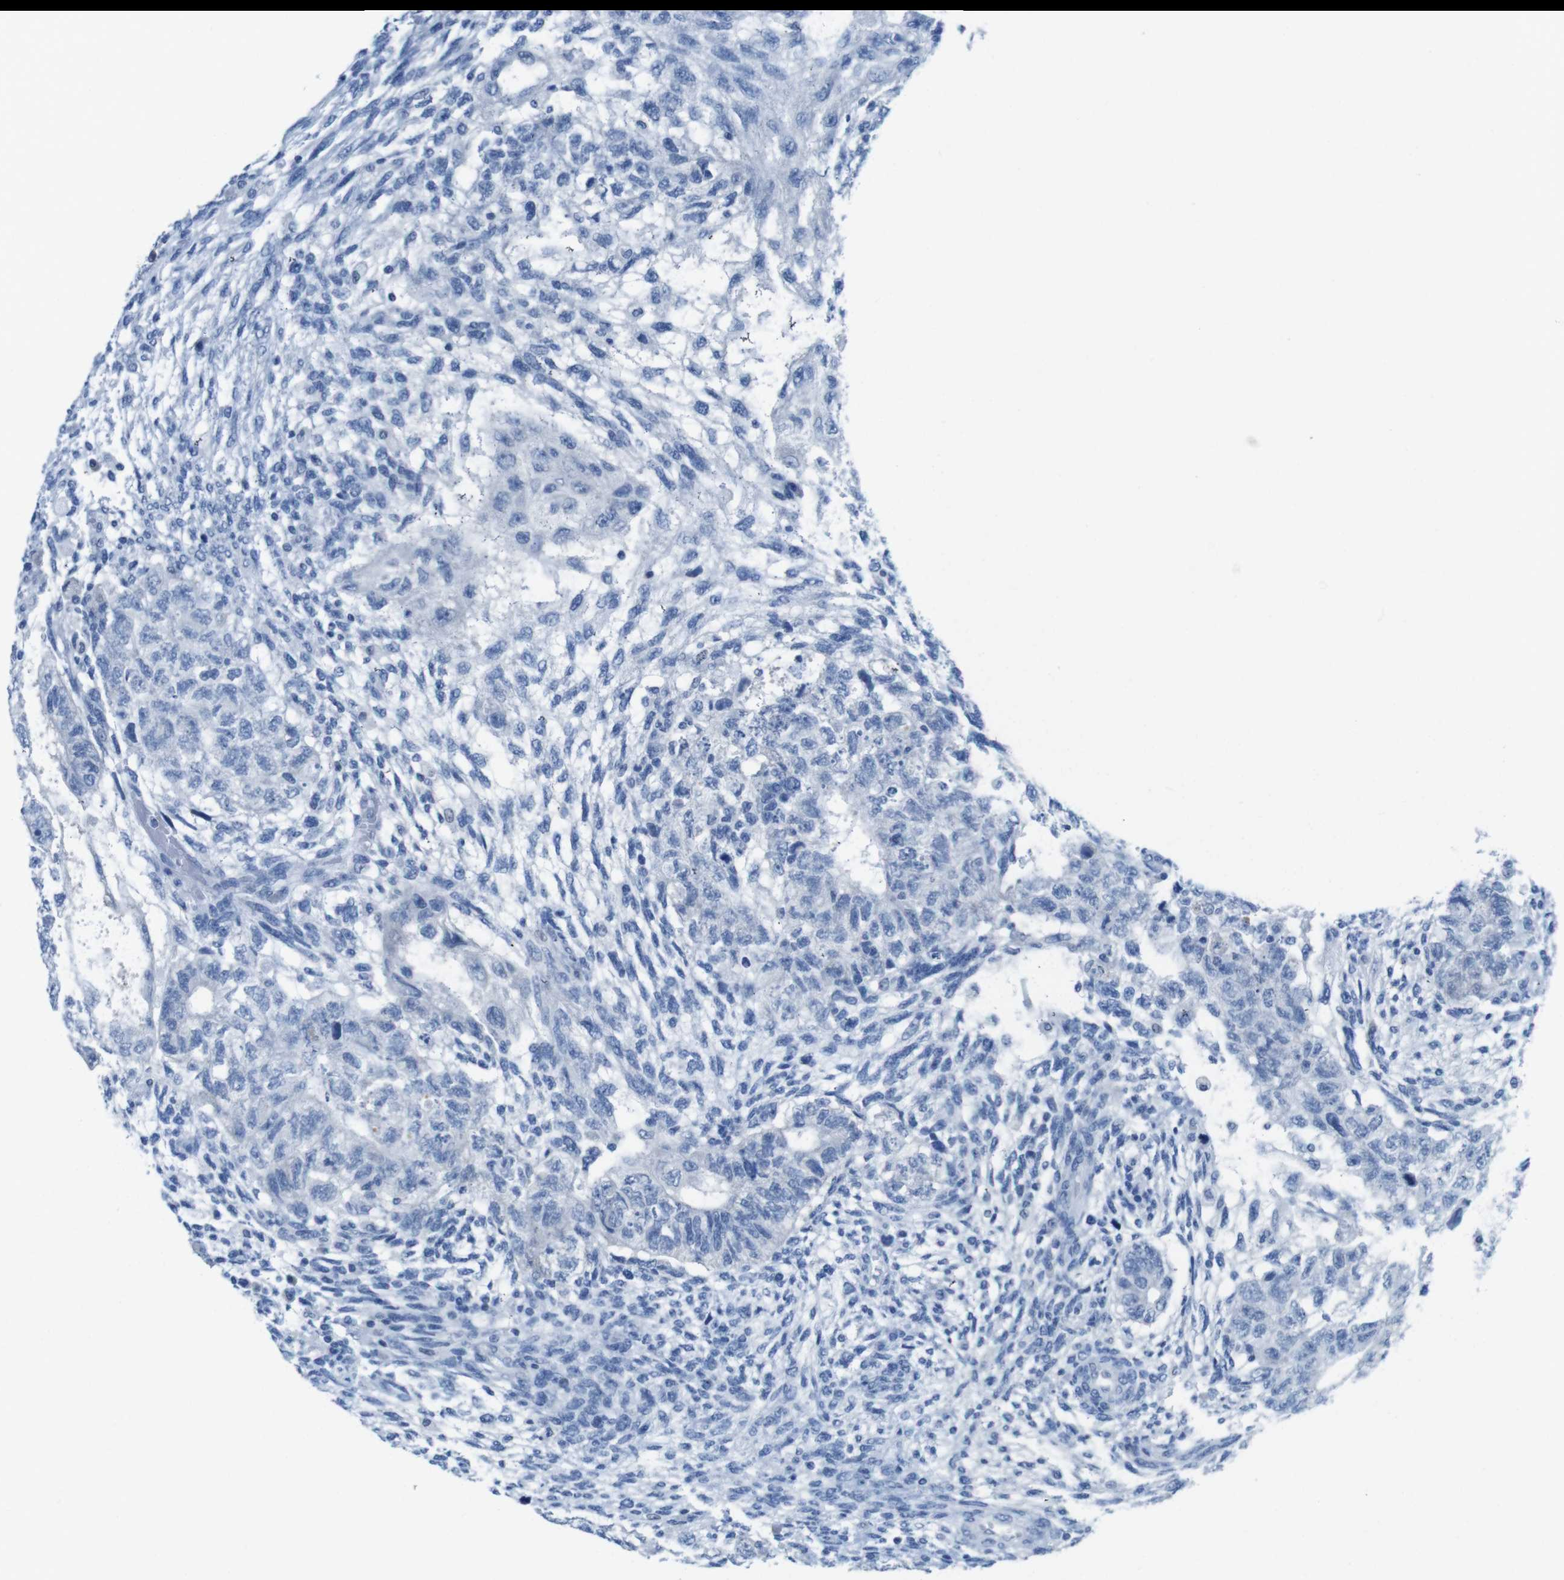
{"staining": {"intensity": "negative", "quantity": "none", "location": "none"}, "tissue": "testis cancer", "cell_type": "Tumor cells", "image_type": "cancer", "snomed": [{"axis": "morphology", "description": "Normal tissue, NOS"}, {"axis": "morphology", "description": "Carcinoma, Embryonal, NOS"}, {"axis": "topography", "description": "Testis"}], "caption": "High power microscopy histopathology image of an immunohistochemistry (IHC) image of testis cancer (embryonal carcinoma), revealing no significant staining in tumor cells. Brightfield microscopy of immunohistochemistry stained with DAB (brown) and hematoxylin (blue), captured at high magnification.", "gene": "OPN1SW", "patient": {"sex": "male", "age": 36}}